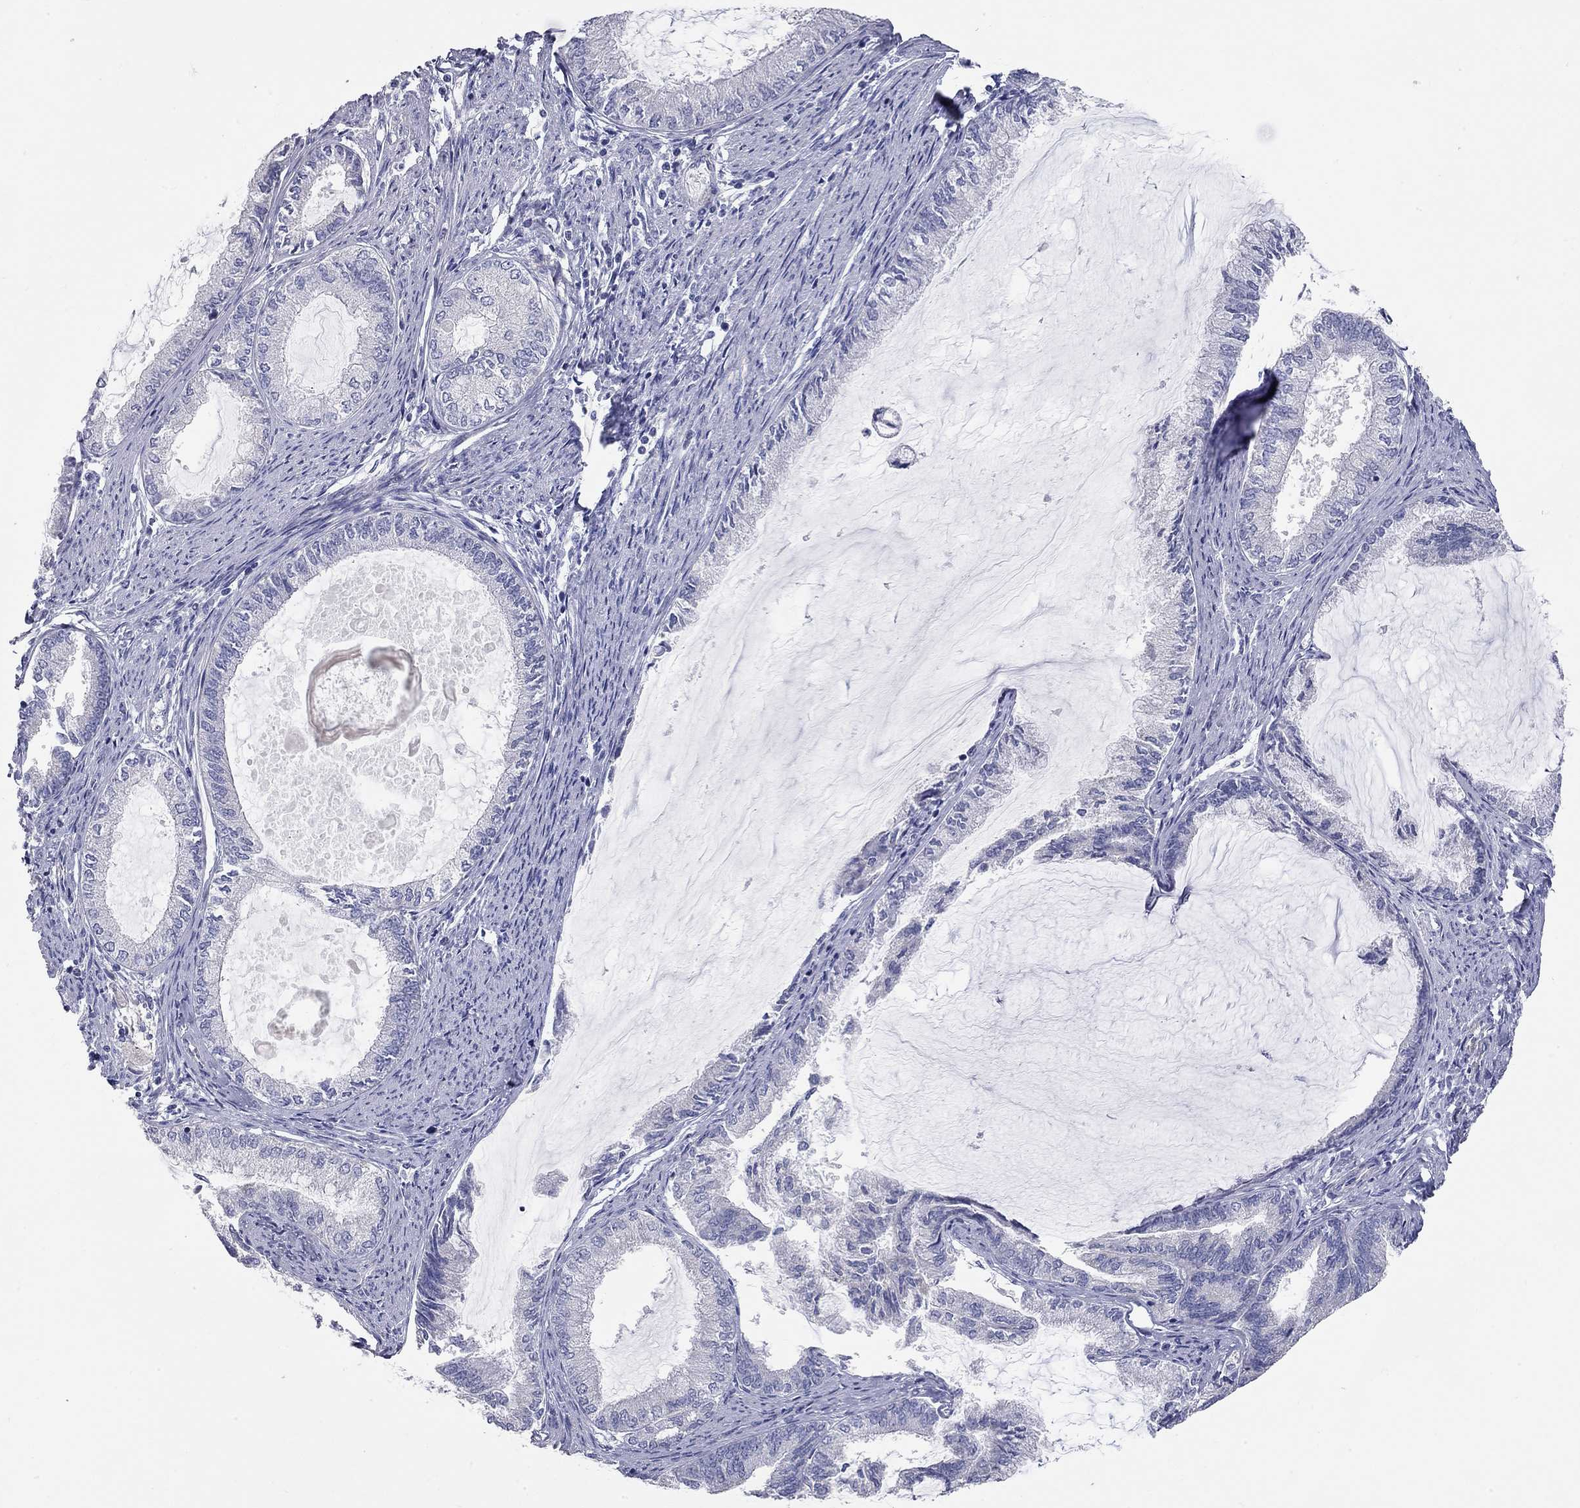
{"staining": {"intensity": "negative", "quantity": "none", "location": "none"}, "tissue": "endometrial cancer", "cell_type": "Tumor cells", "image_type": "cancer", "snomed": [{"axis": "morphology", "description": "Adenocarcinoma, NOS"}, {"axis": "topography", "description": "Endometrium"}], "caption": "Immunohistochemistry (IHC) of human endometrial cancer (adenocarcinoma) demonstrates no positivity in tumor cells. (Stains: DAB (3,3'-diaminobenzidine) IHC with hematoxylin counter stain, Microscopy: brightfield microscopy at high magnification).", "gene": "CFAP161", "patient": {"sex": "female", "age": 86}}